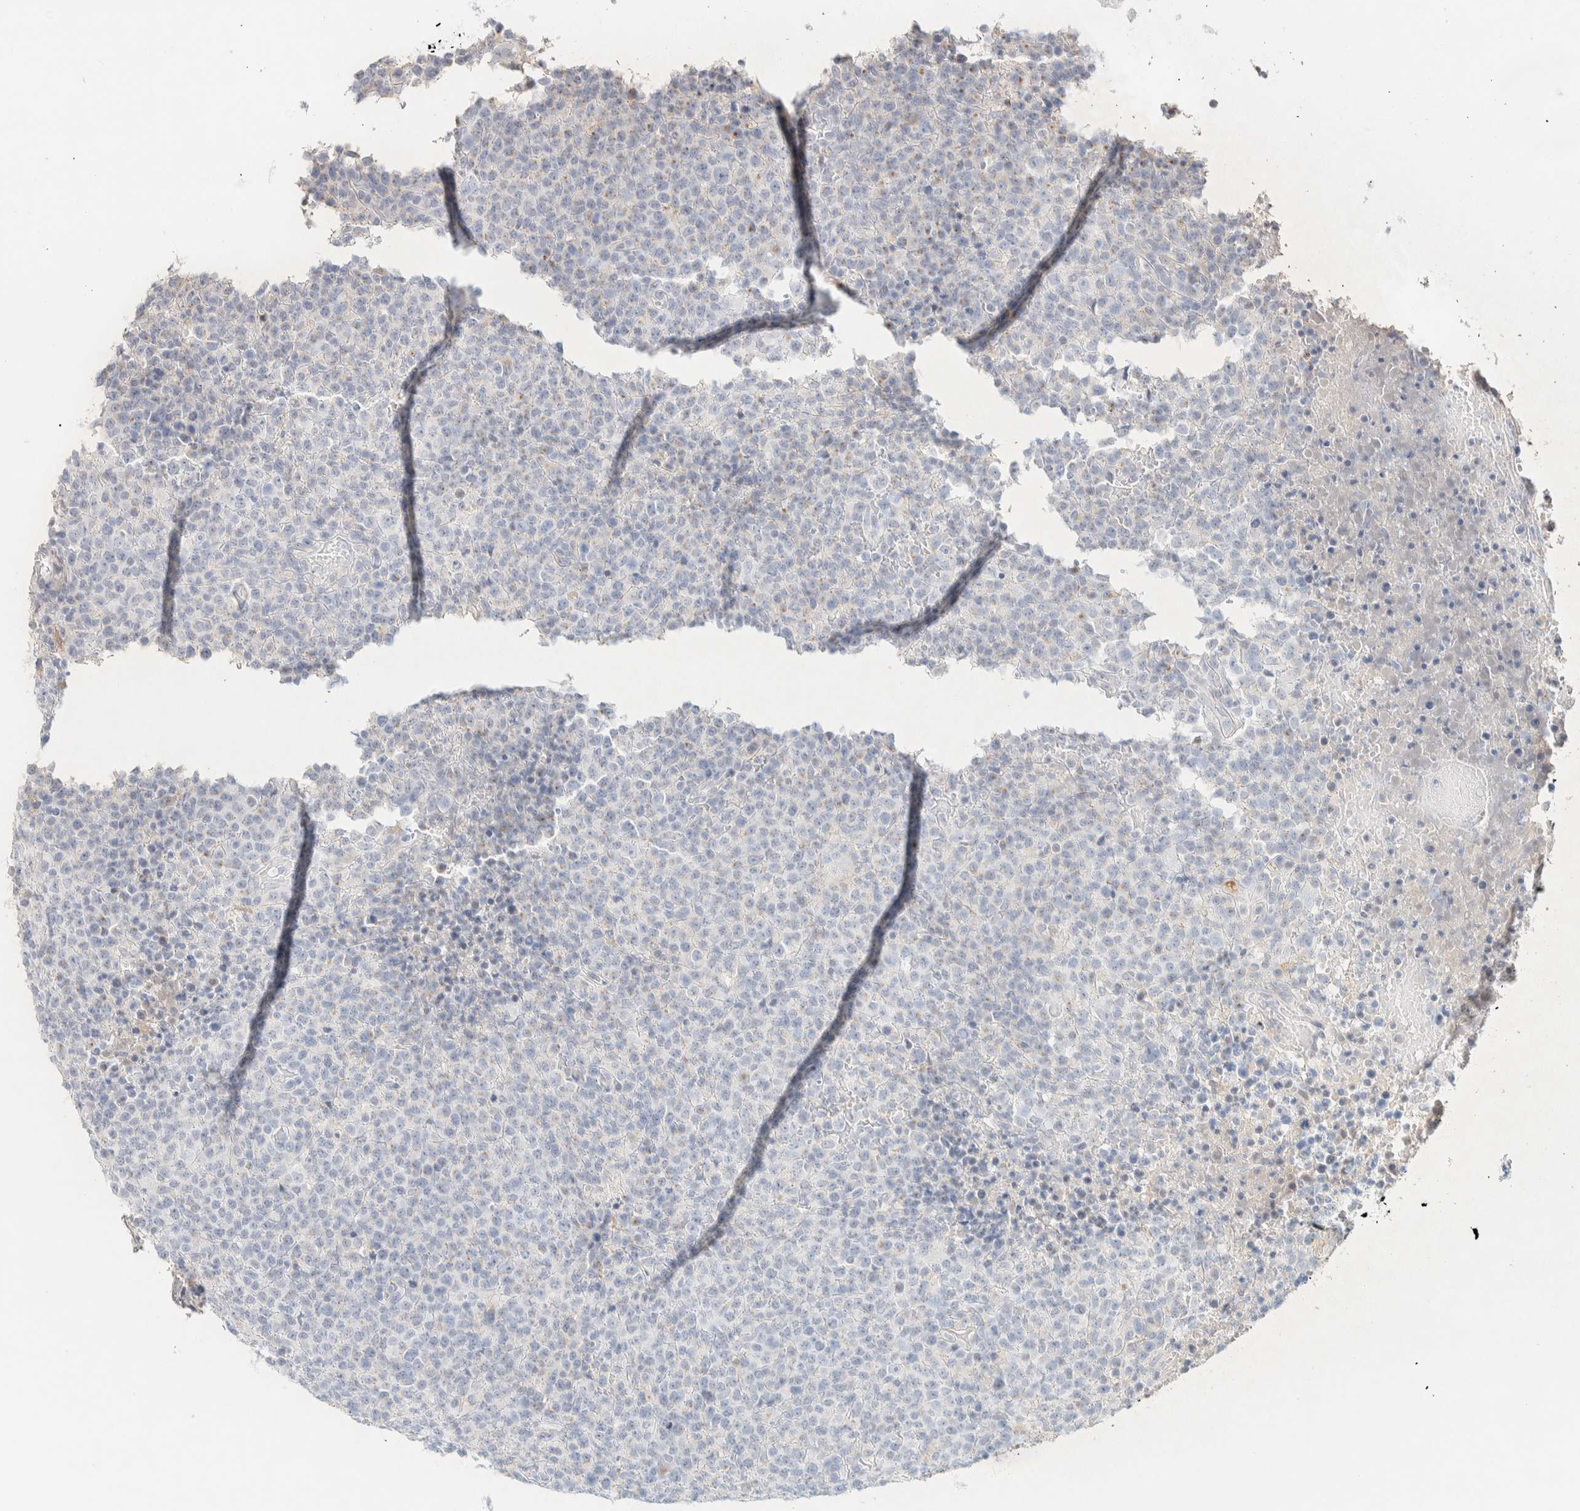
{"staining": {"intensity": "negative", "quantity": "none", "location": "none"}, "tissue": "lymphoma", "cell_type": "Tumor cells", "image_type": "cancer", "snomed": [{"axis": "morphology", "description": "Malignant lymphoma, non-Hodgkin's type, High grade"}, {"axis": "topography", "description": "Lymph node"}], "caption": "High power microscopy histopathology image of an immunohistochemistry (IHC) photomicrograph of high-grade malignant lymphoma, non-Hodgkin's type, revealing no significant staining in tumor cells.", "gene": "SPNS3", "patient": {"sex": "male", "age": 13}}